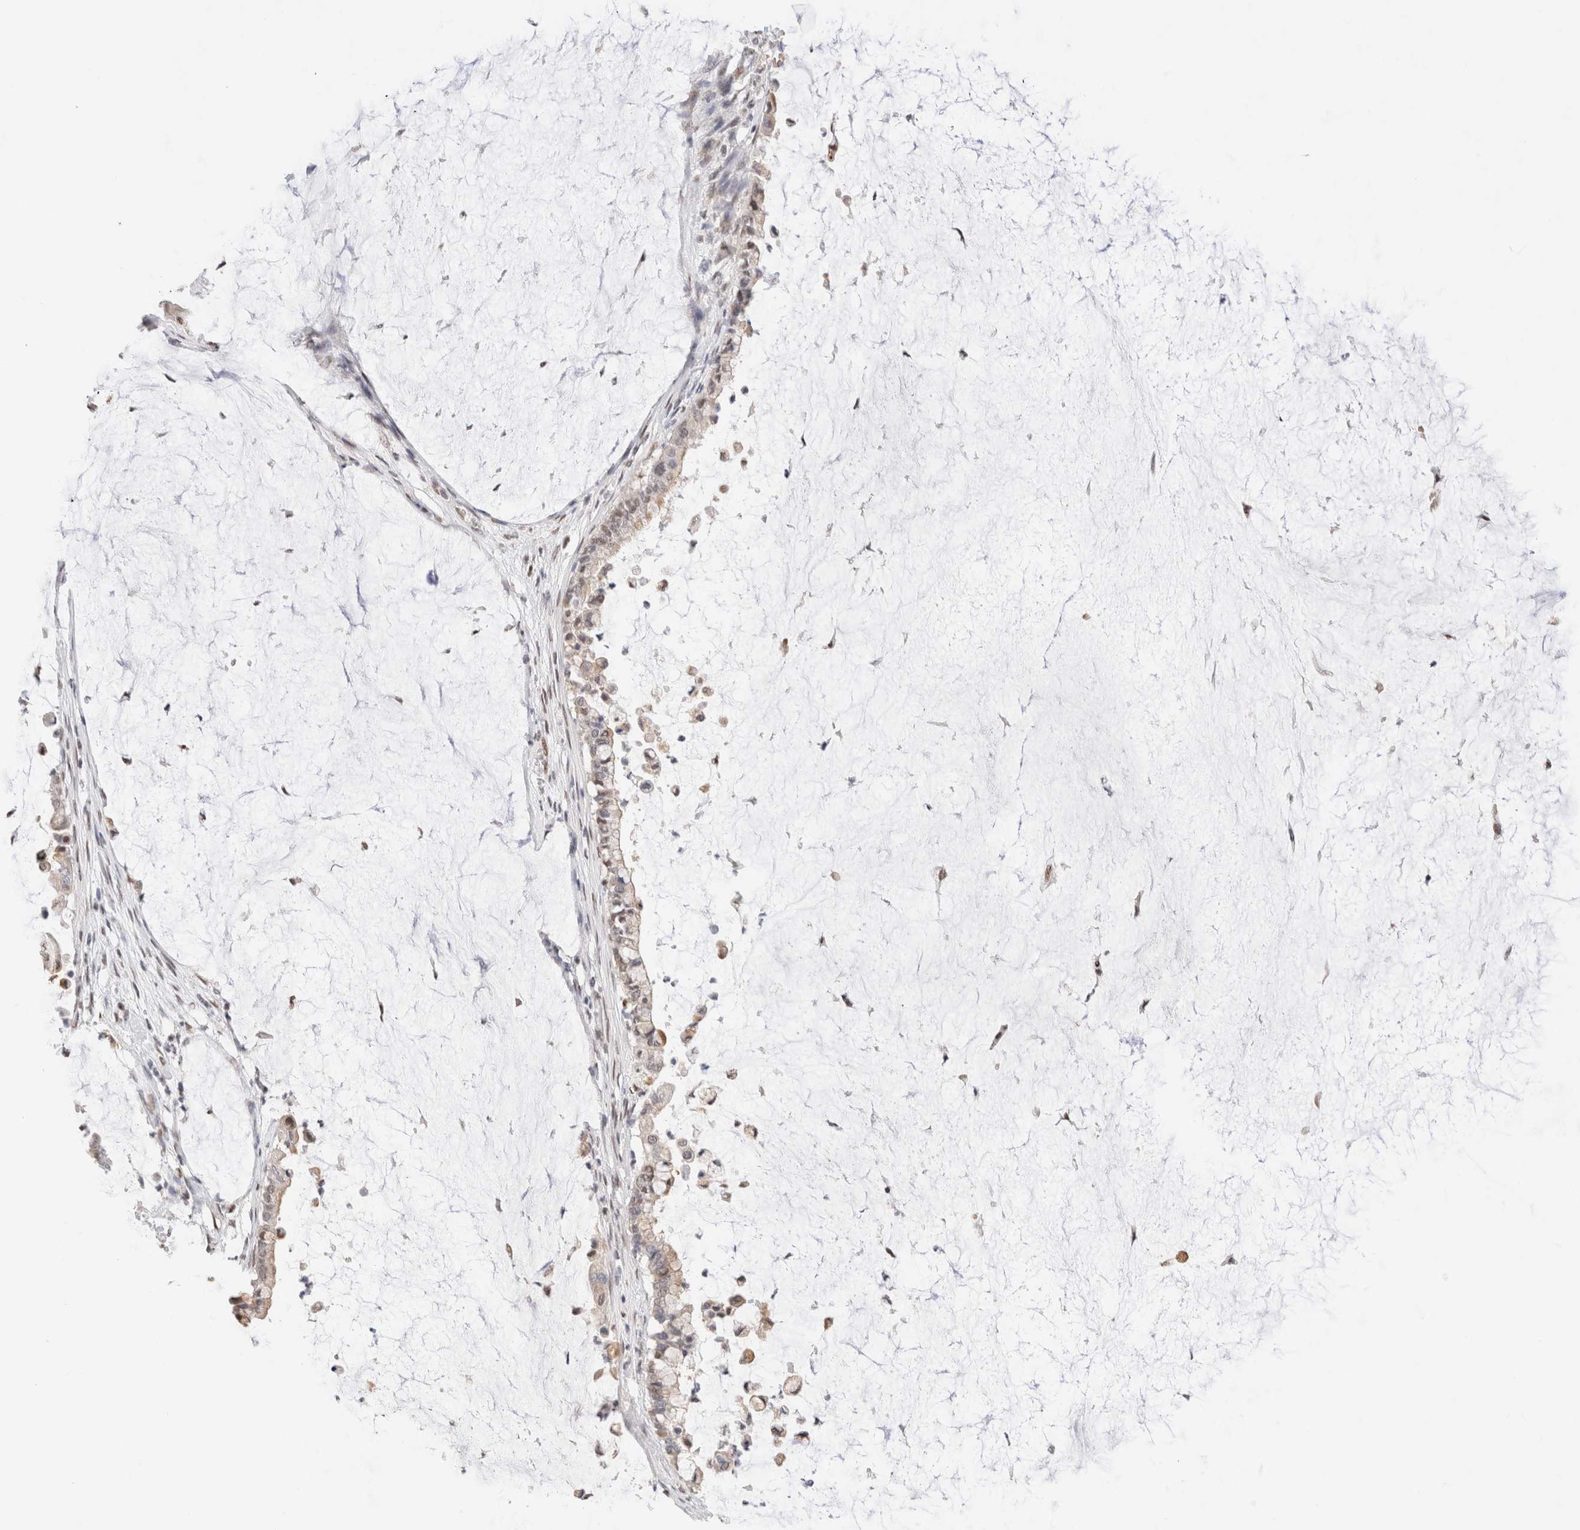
{"staining": {"intensity": "weak", "quantity": "25%-75%", "location": "nuclear"}, "tissue": "pancreatic cancer", "cell_type": "Tumor cells", "image_type": "cancer", "snomed": [{"axis": "morphology", "description": "Adenocarcinoma, NOS"}, {"axis": "topography", "description": "Pancreas"}], "caption": "Adenocarcinoma (pancreatic) was stained to show a protein in brown. There is low levels of weak nuclear staining in approximately 25%-75% of tumor cells.", "gene": "SUPT3H", "patient": {"sex": "male", "age": 41}}